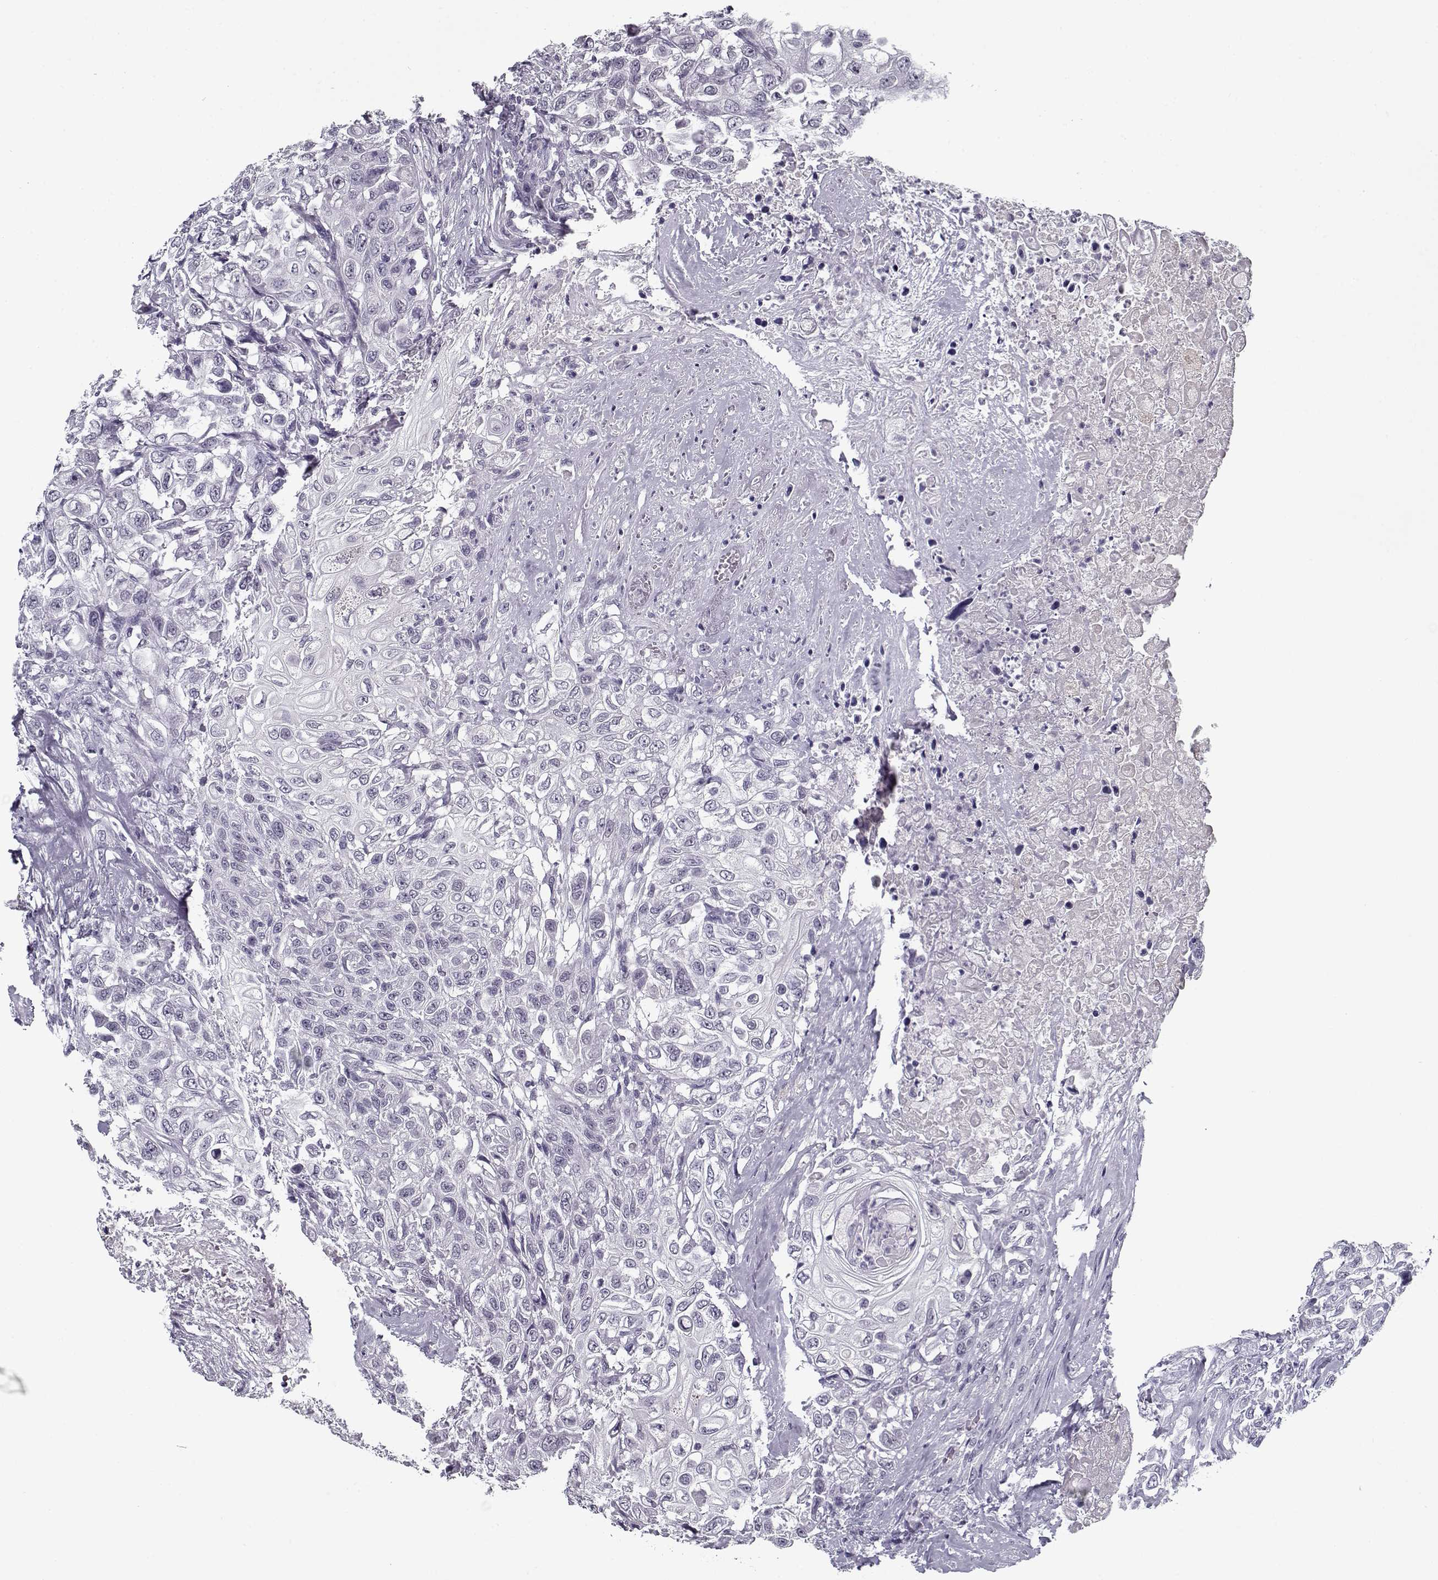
{"staining": {"intensity": "negative", "quantity": "none", "location": "none"}, "tissue": "urothelial cancer", "cell_type": "Tumor cells", "image_type": "cancer", "snomed": [{"axis": "morphology", "description": "Urothelial carcinoma, High grade"}, {"axis": "topography", "description": "Urinary bladder"}], "caption": "A histopathology image of human urothelial carcinoma (high-grade) is negative for staining in tumor cells.", "gene": "SPACA9", "patient": {"sex": "female", "age": 56}}